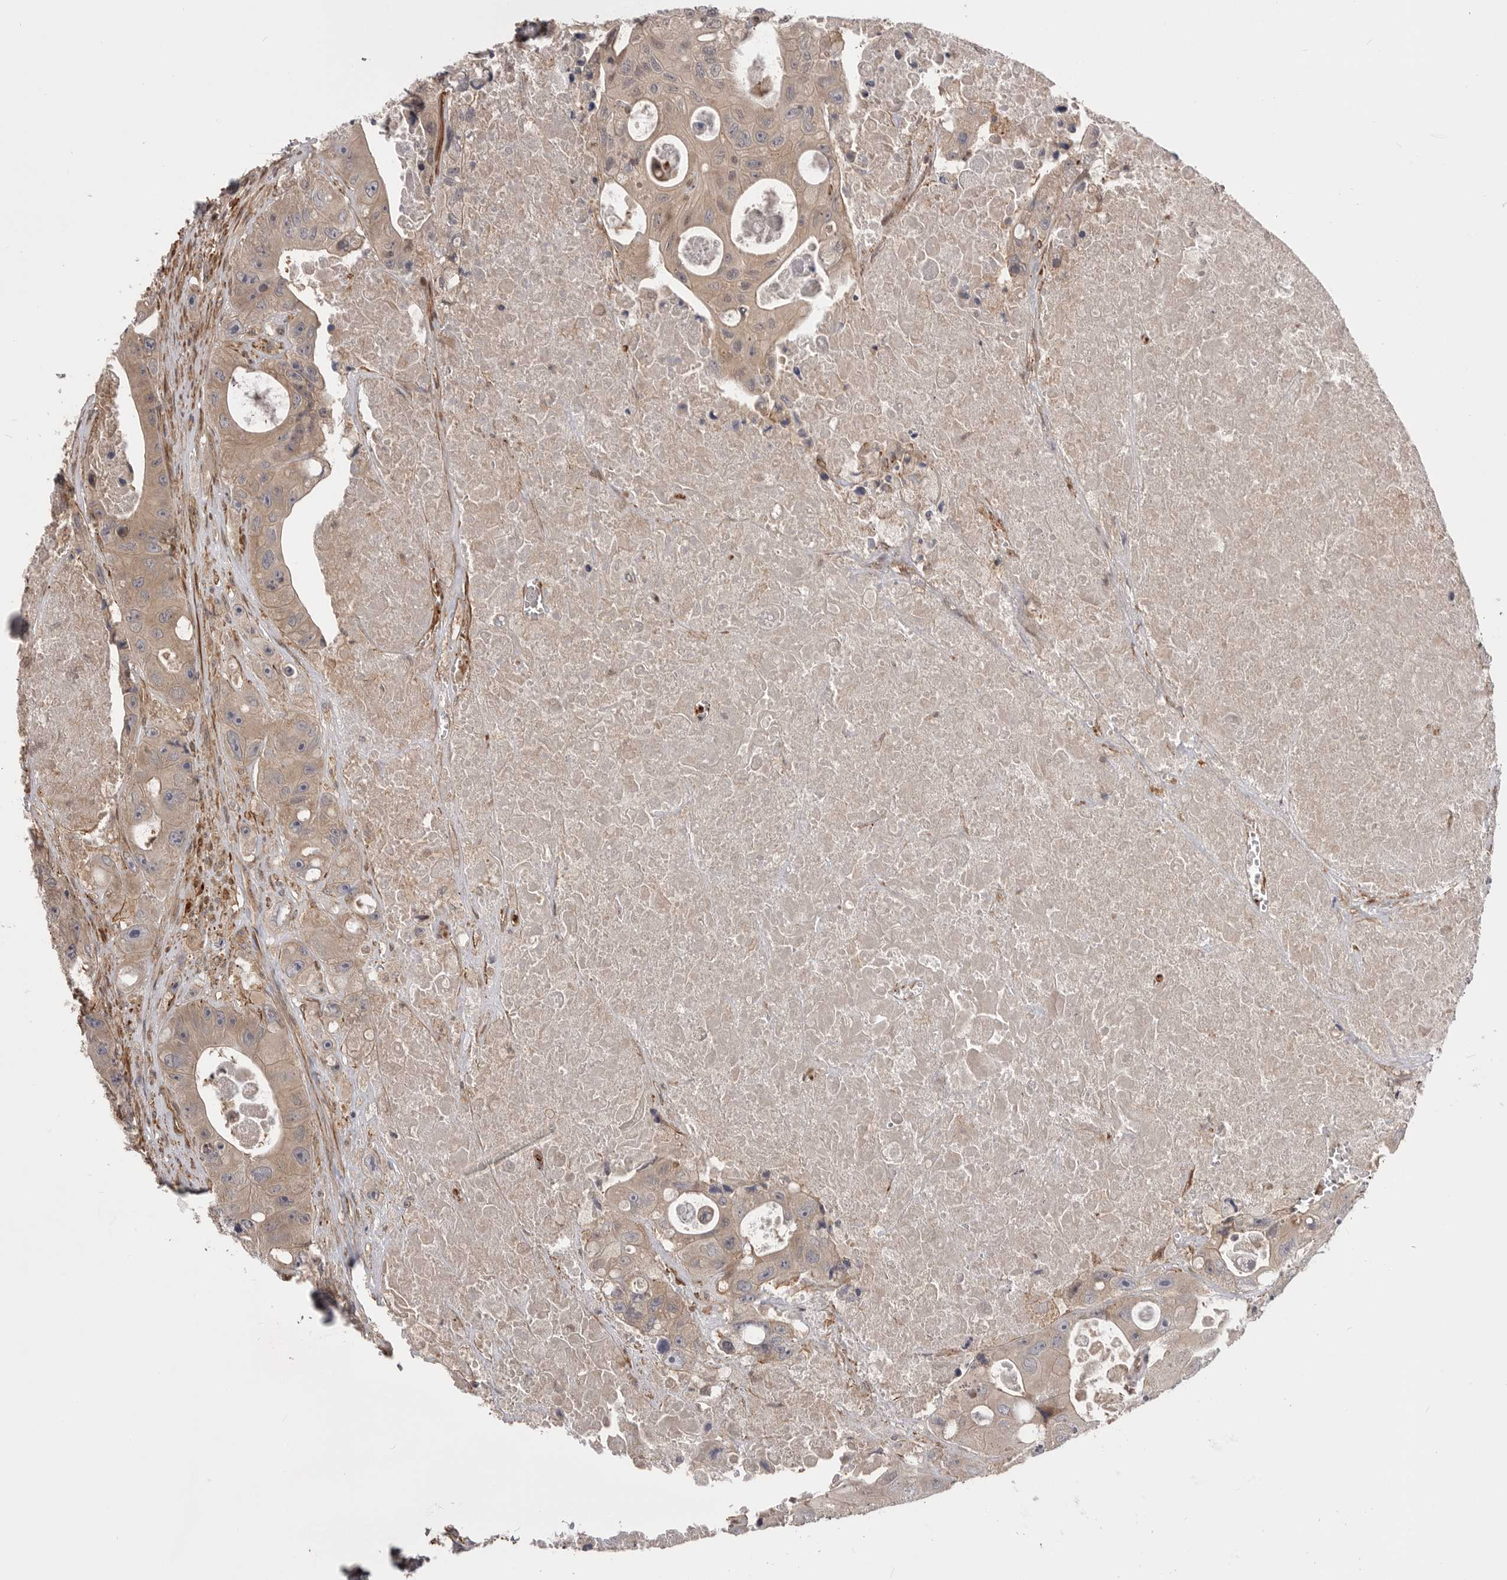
{"staining": {"intensity": "weak", "quantity": ">75%", "location": "cytoplasmic/membranous"}, "tissue": "colorectal cancer", "cell_type": "Tumor cells", "image_type": "cancer", "snomed": [{"axis": "morphology", "description": "Adenocarcinoma, NOS"}, {"axis": "topography", "description": "Colon"}], "caption": "IHC photomicrograph of neoplastic tissue: colorectal adenocarcinoma stained using IHC demonstrates low levels of weak protein expression localized specifically in the cytoplasmic/membranous of tumor cells, appearing as a cytoplasmic/membranous brown color.", "gene": "TRIM56", "patient": {"sex": "female", "age": 46}}